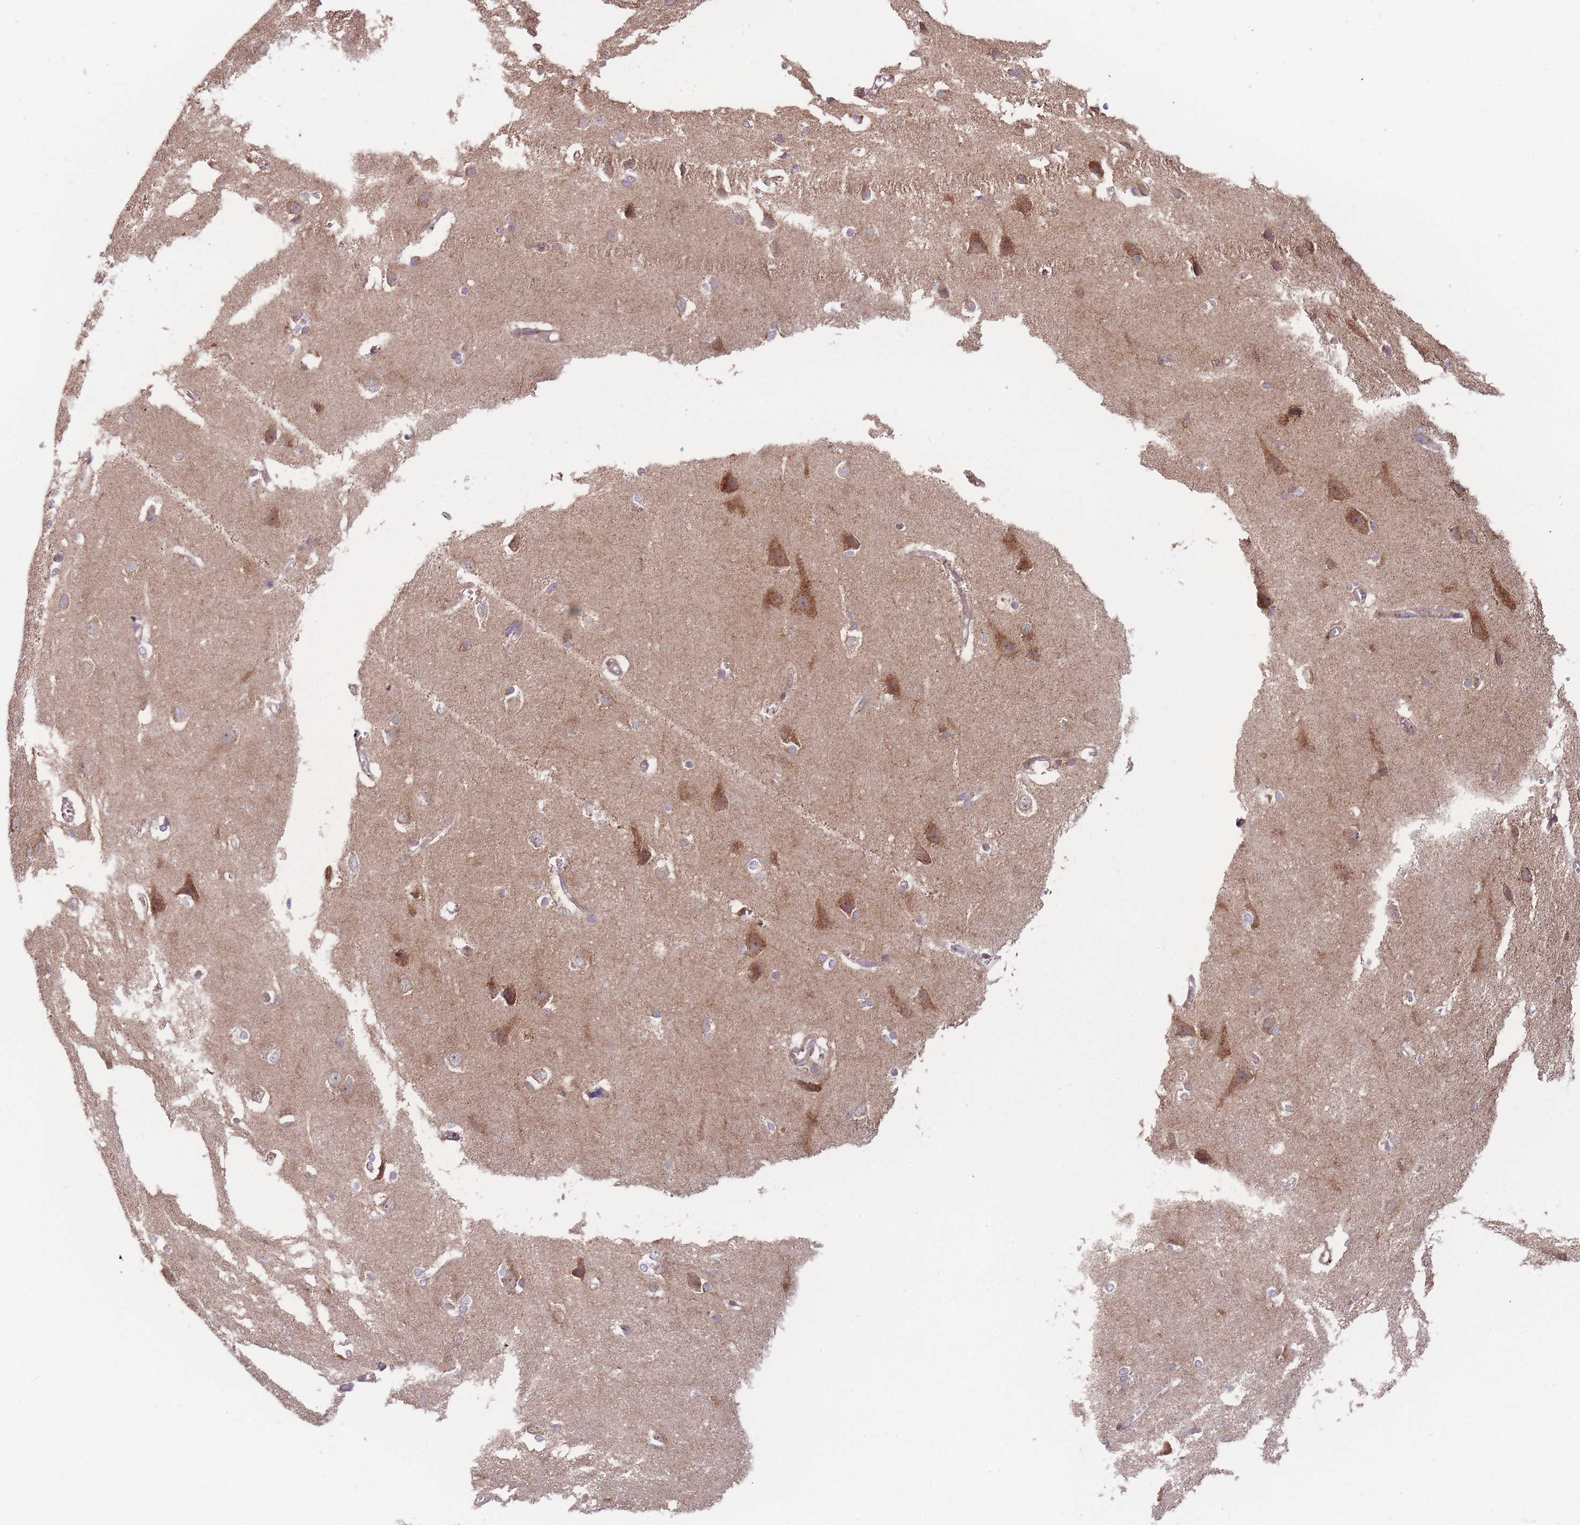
{"staining": {"intensity": "weak", "quantity": "25%-75%", "location": "cytoplasmic/membranous"}, "tissue": "cerebral cortex", "cell_type": "Endothelial cells", "image_type": "normal", "snomed": [{"axis": "morphology", "description": "Normal tissue, NOS"}, {"axis": "topography", "description": "Cerebral cortex"}], "caption": "Human cerebral cortex stained with a brown dye reveals weak cytoplasmic/membranous positive positivity in approximately 25%-75% of endothelial cells.", "gene": "ATP5MGL", "patient": {"sex": "male", "age": 37}}